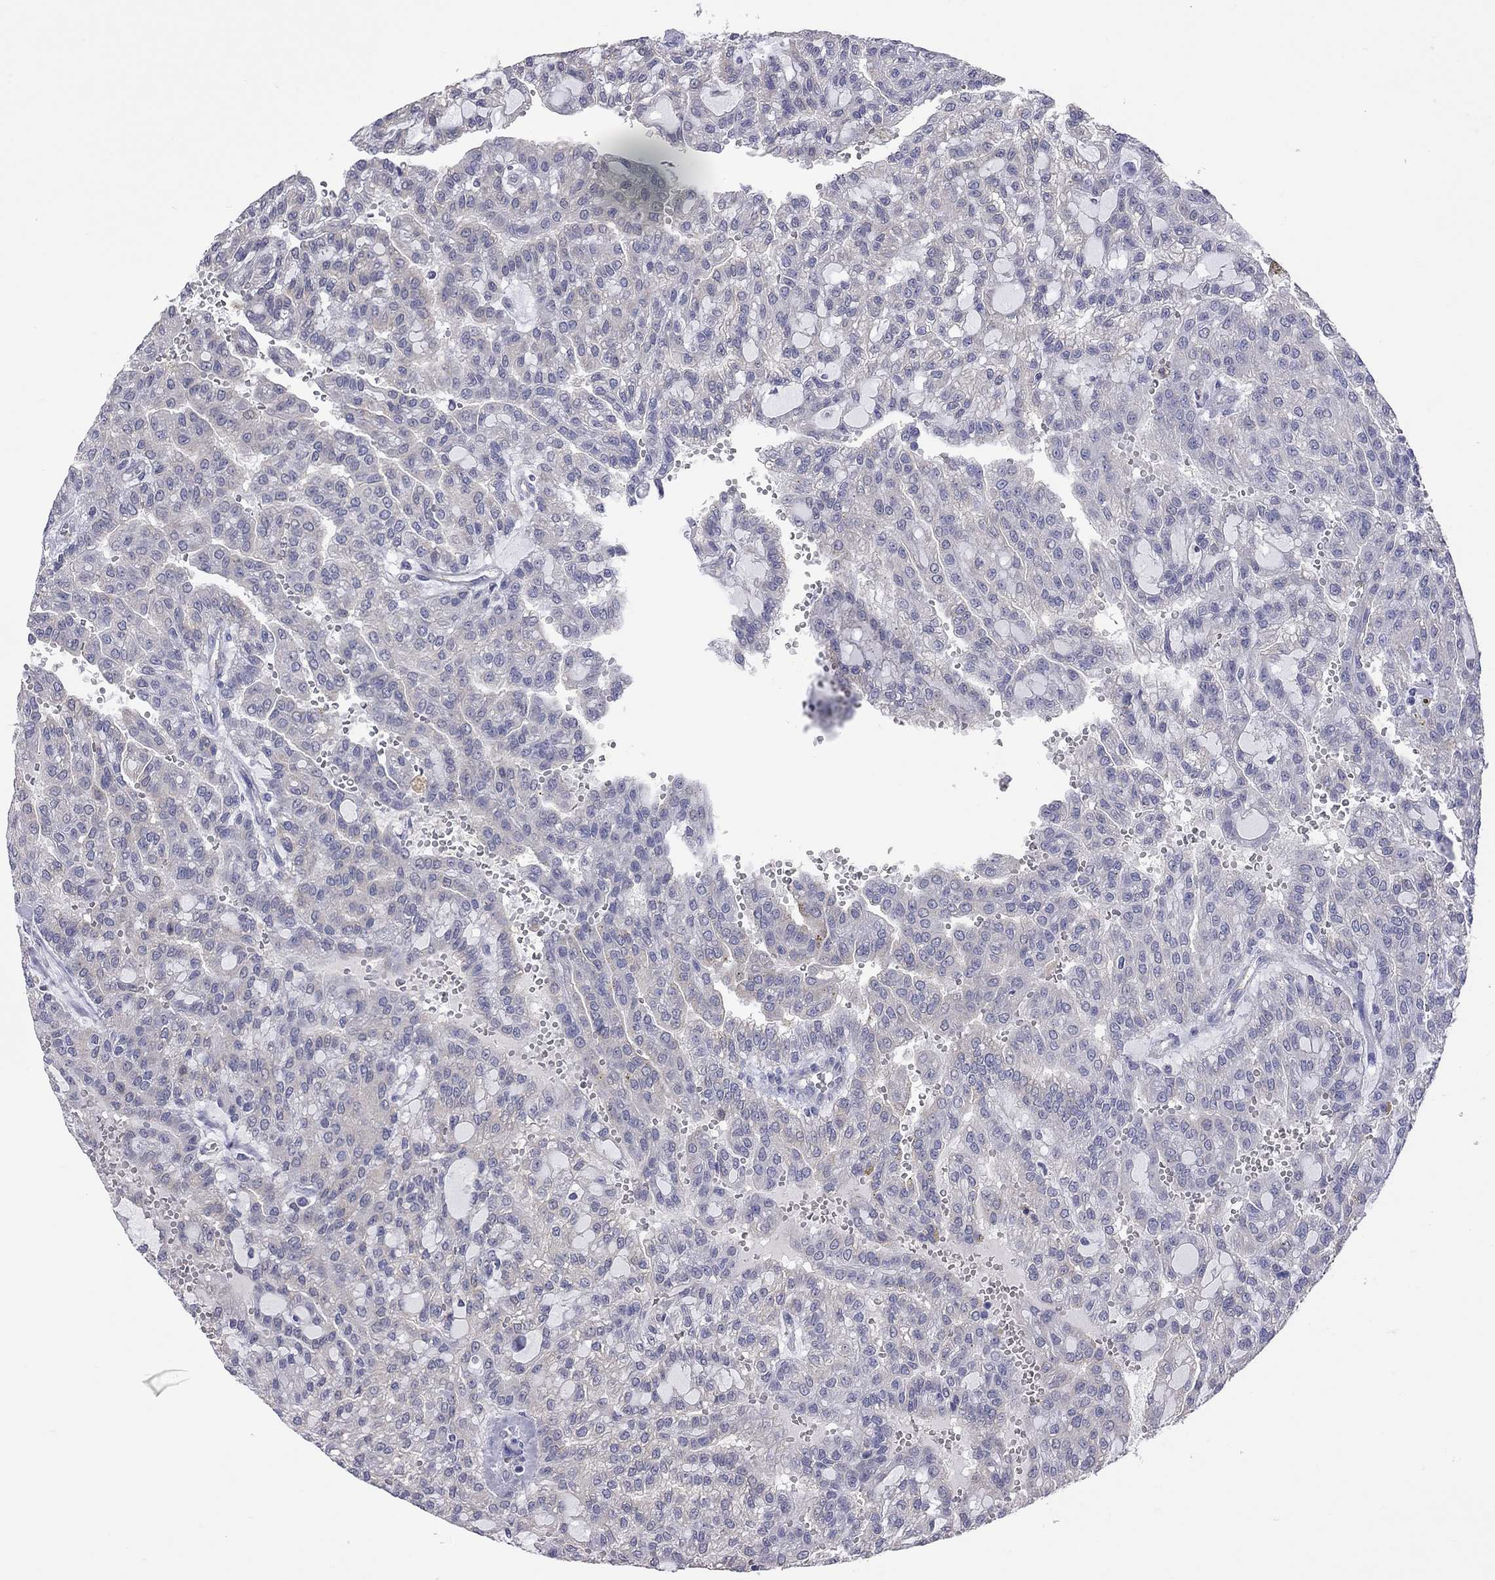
{"staining": {"intensity": "negative", "quantity": "none", "location": "none"}, "tissue": "renal cancer", "cell_type": "Tumor cells", "image_type": "cancer", "snomed": [{"axis": "morphology", "description": "Adenocarcinoma, NOS"}, {"axis": "topography", "description": "Kidney"}], "caption": "Renal cancer stained for a protein using immunohistochemistry demonstrates no staining tumor cells.", "gene": "HYLS1", "patient": {"sex": "male", "age": 63}}